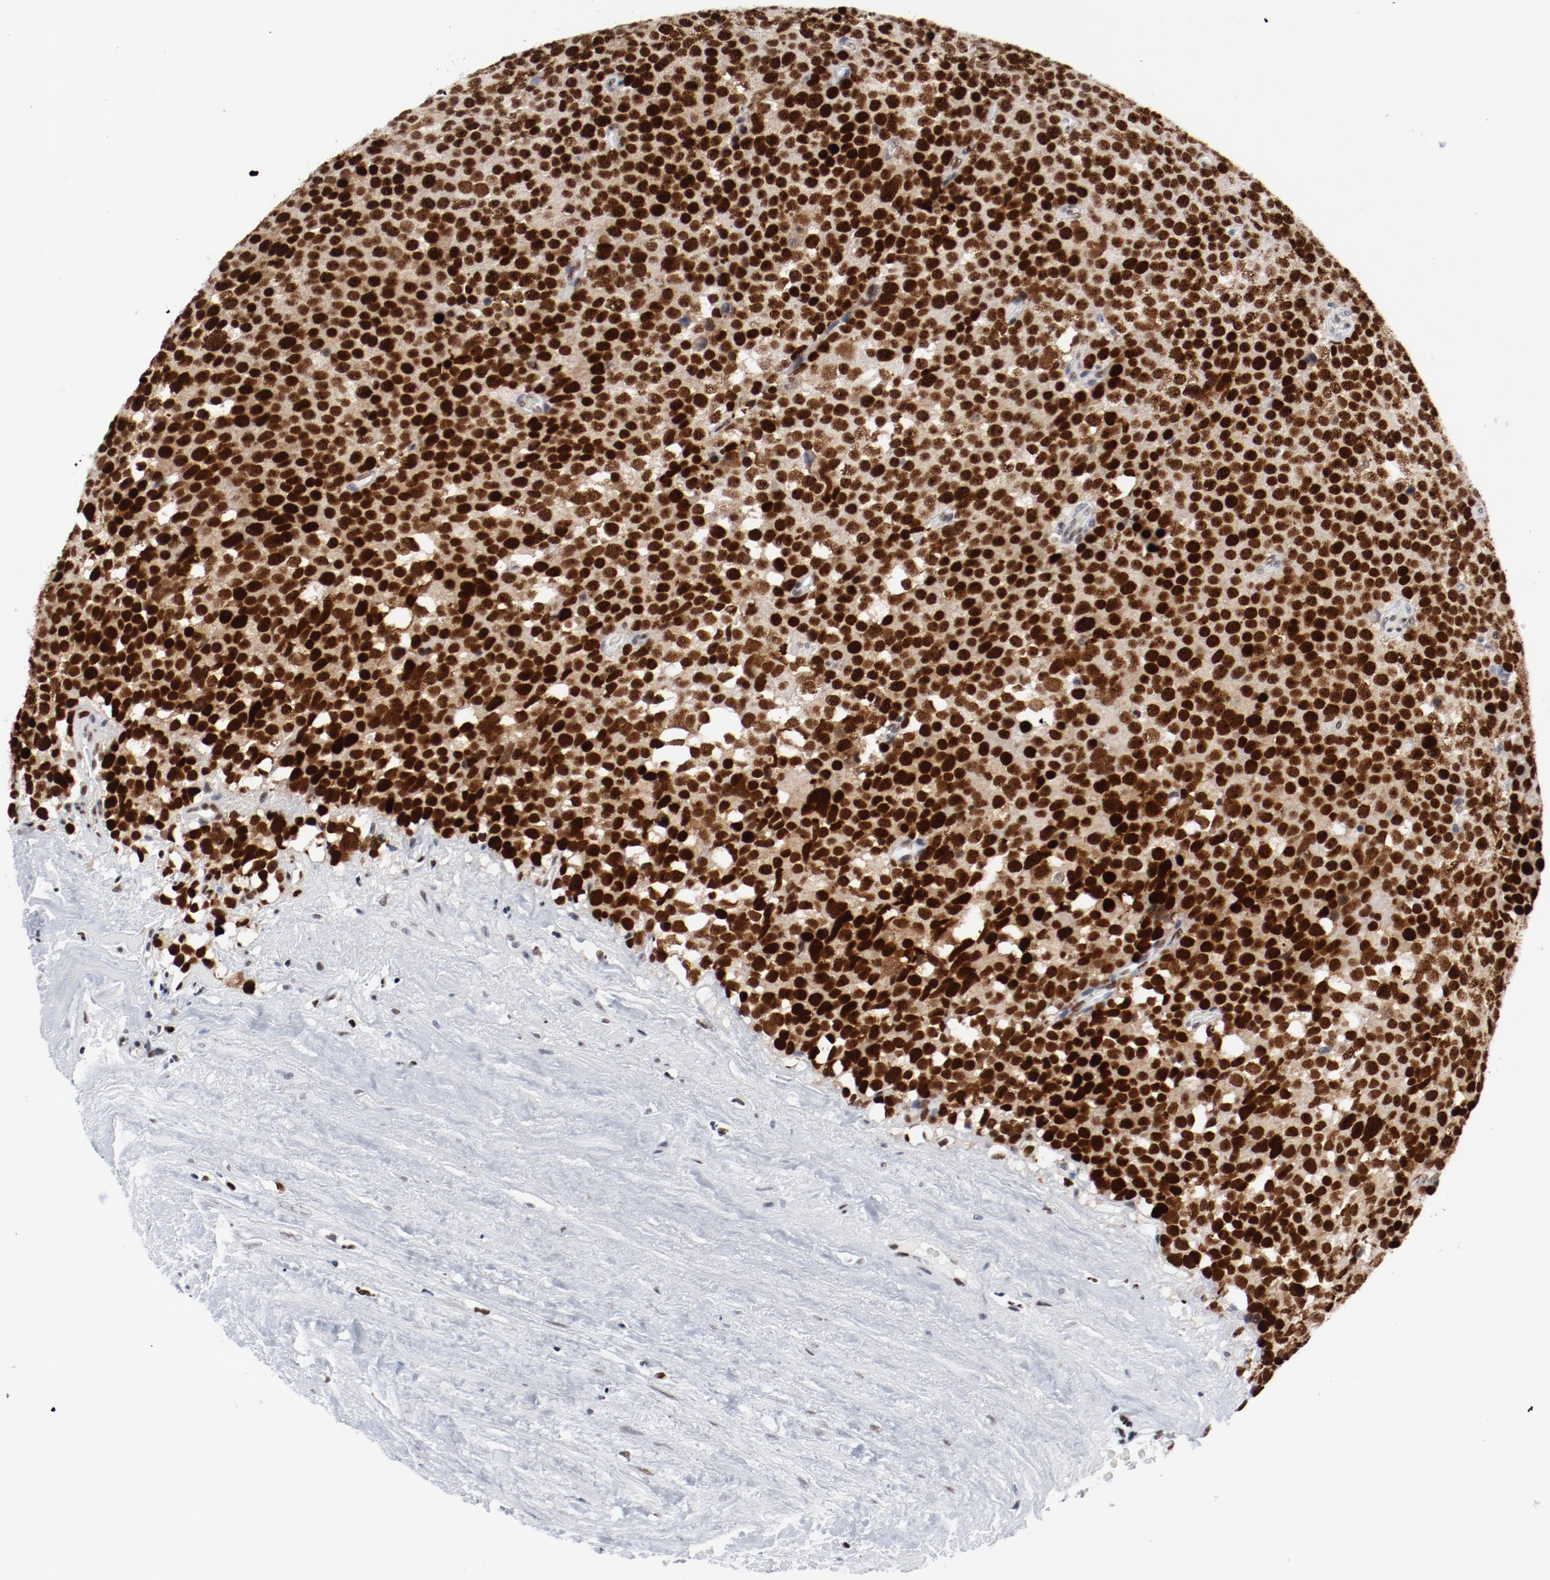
{"staining": {"intensity": "strong", "quantity": ">75%", "location": "cytoplasmic/membranous,nuclear"}, "tissue": "testis cancer", "cell_type": "Tumor cells", "image_type": "cancer", "snomed": [{"axis": "morphology", "description": "Seminoma, NOS"}, {"axis": "topography", "description": "Testis"}], "caption": "Immunohistochemistry (IHC) histopathology image of testis cancer (seminoma) stained for a protein (brown), which exhibits high levels of strong cytoplasmic/membranous and nuclear staining in approximately >75% of tumor cells.", "gene": "POLD1", "patient": {"sex": "male", "age": 71}}